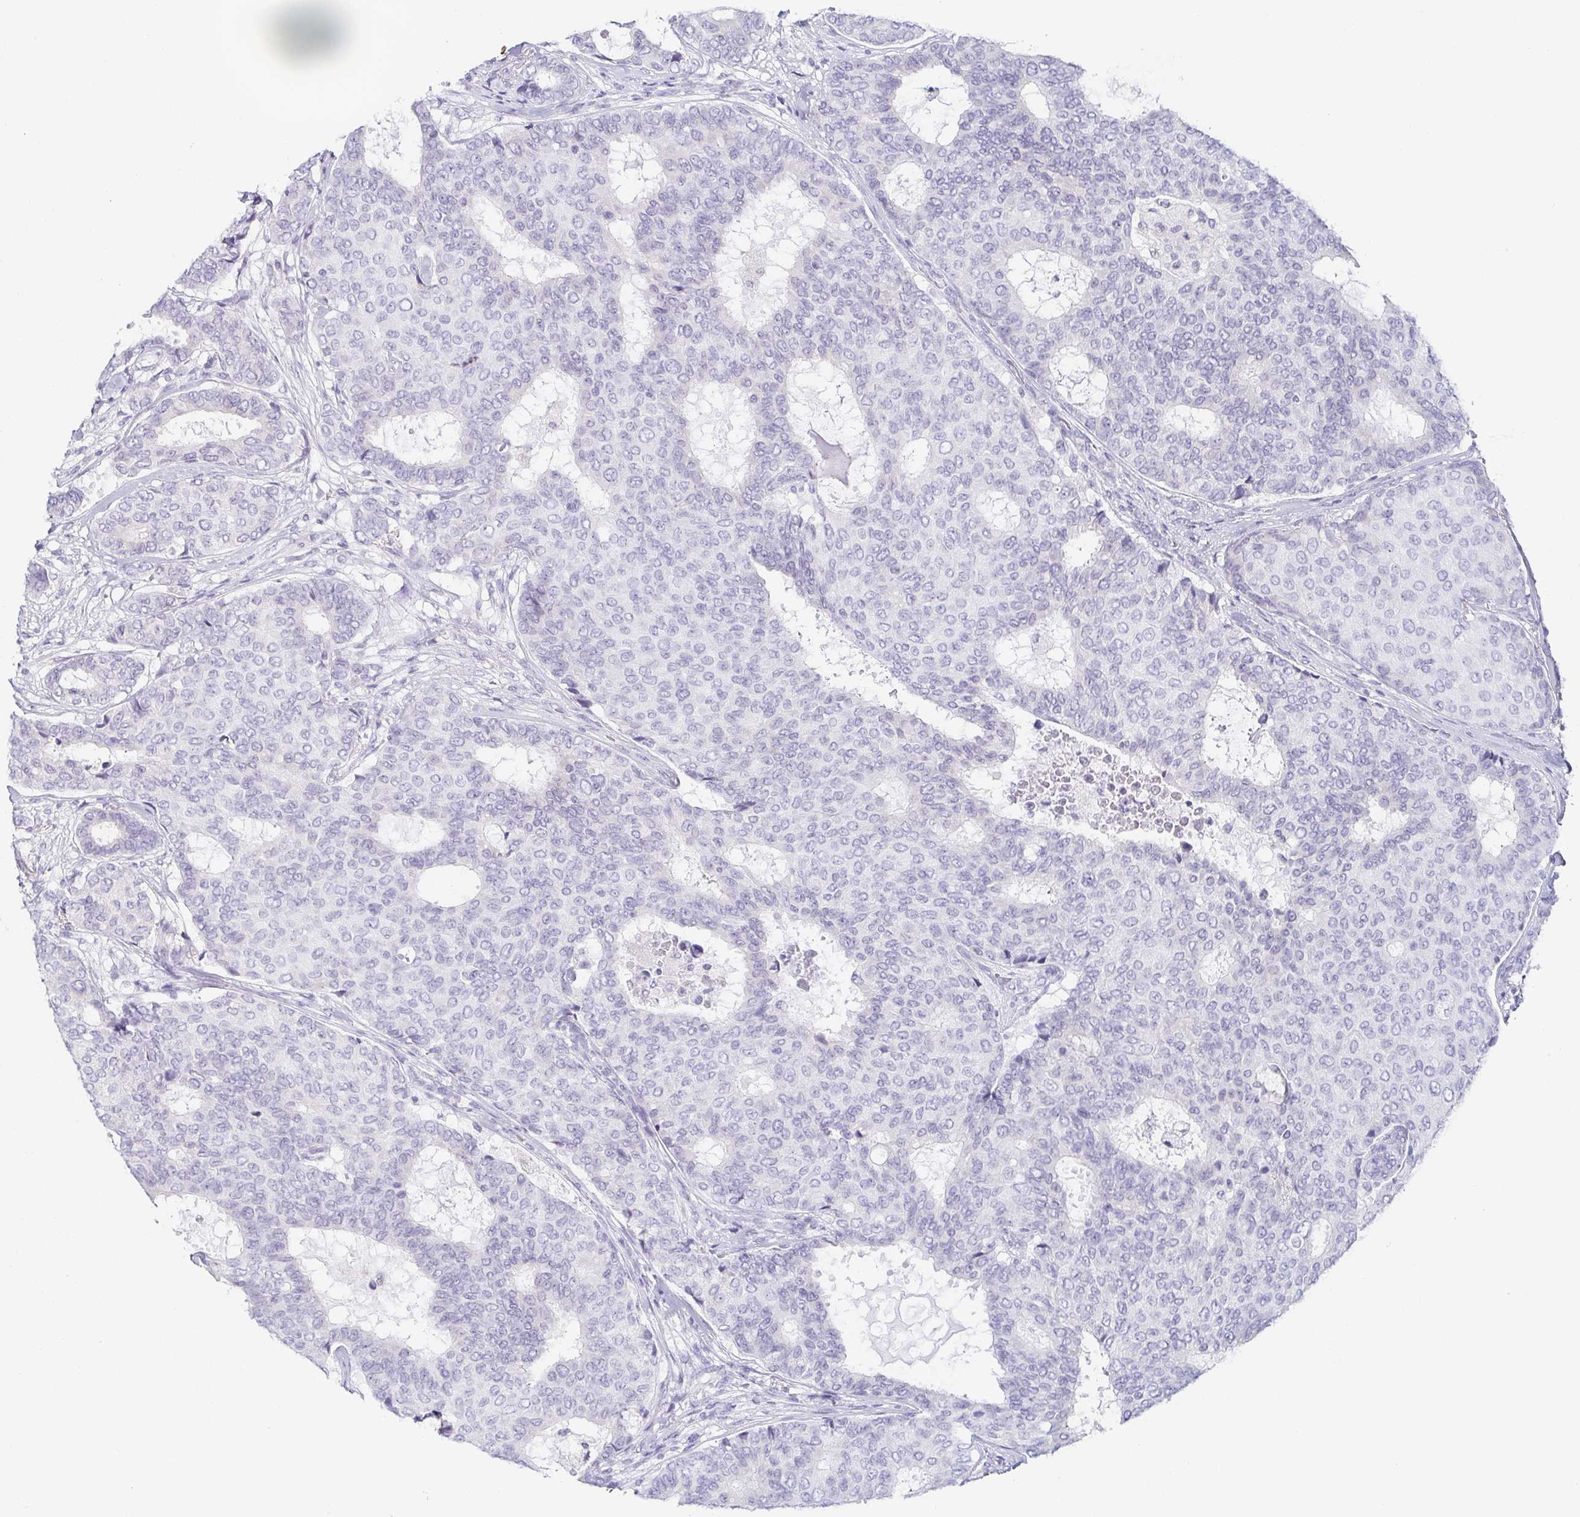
{"staining": {"intensity": "negative", "quantity": "none", "location": "none"}, "tissue": "breast cancer", "cell_type": "Tumor cells", "image_type": "cancer", "snomed": [{"axis": "morphology", "description": "Duct carcinoma"}, {"axis": "topography", "description": "Breast"}], "caption": "Invasive ductal carcinoma (breast) was stained to show a protein in brown. There is no significant expression in tumor cells.", "gene": "PRR27", "patient": {"sex": "female", "age": 75}}